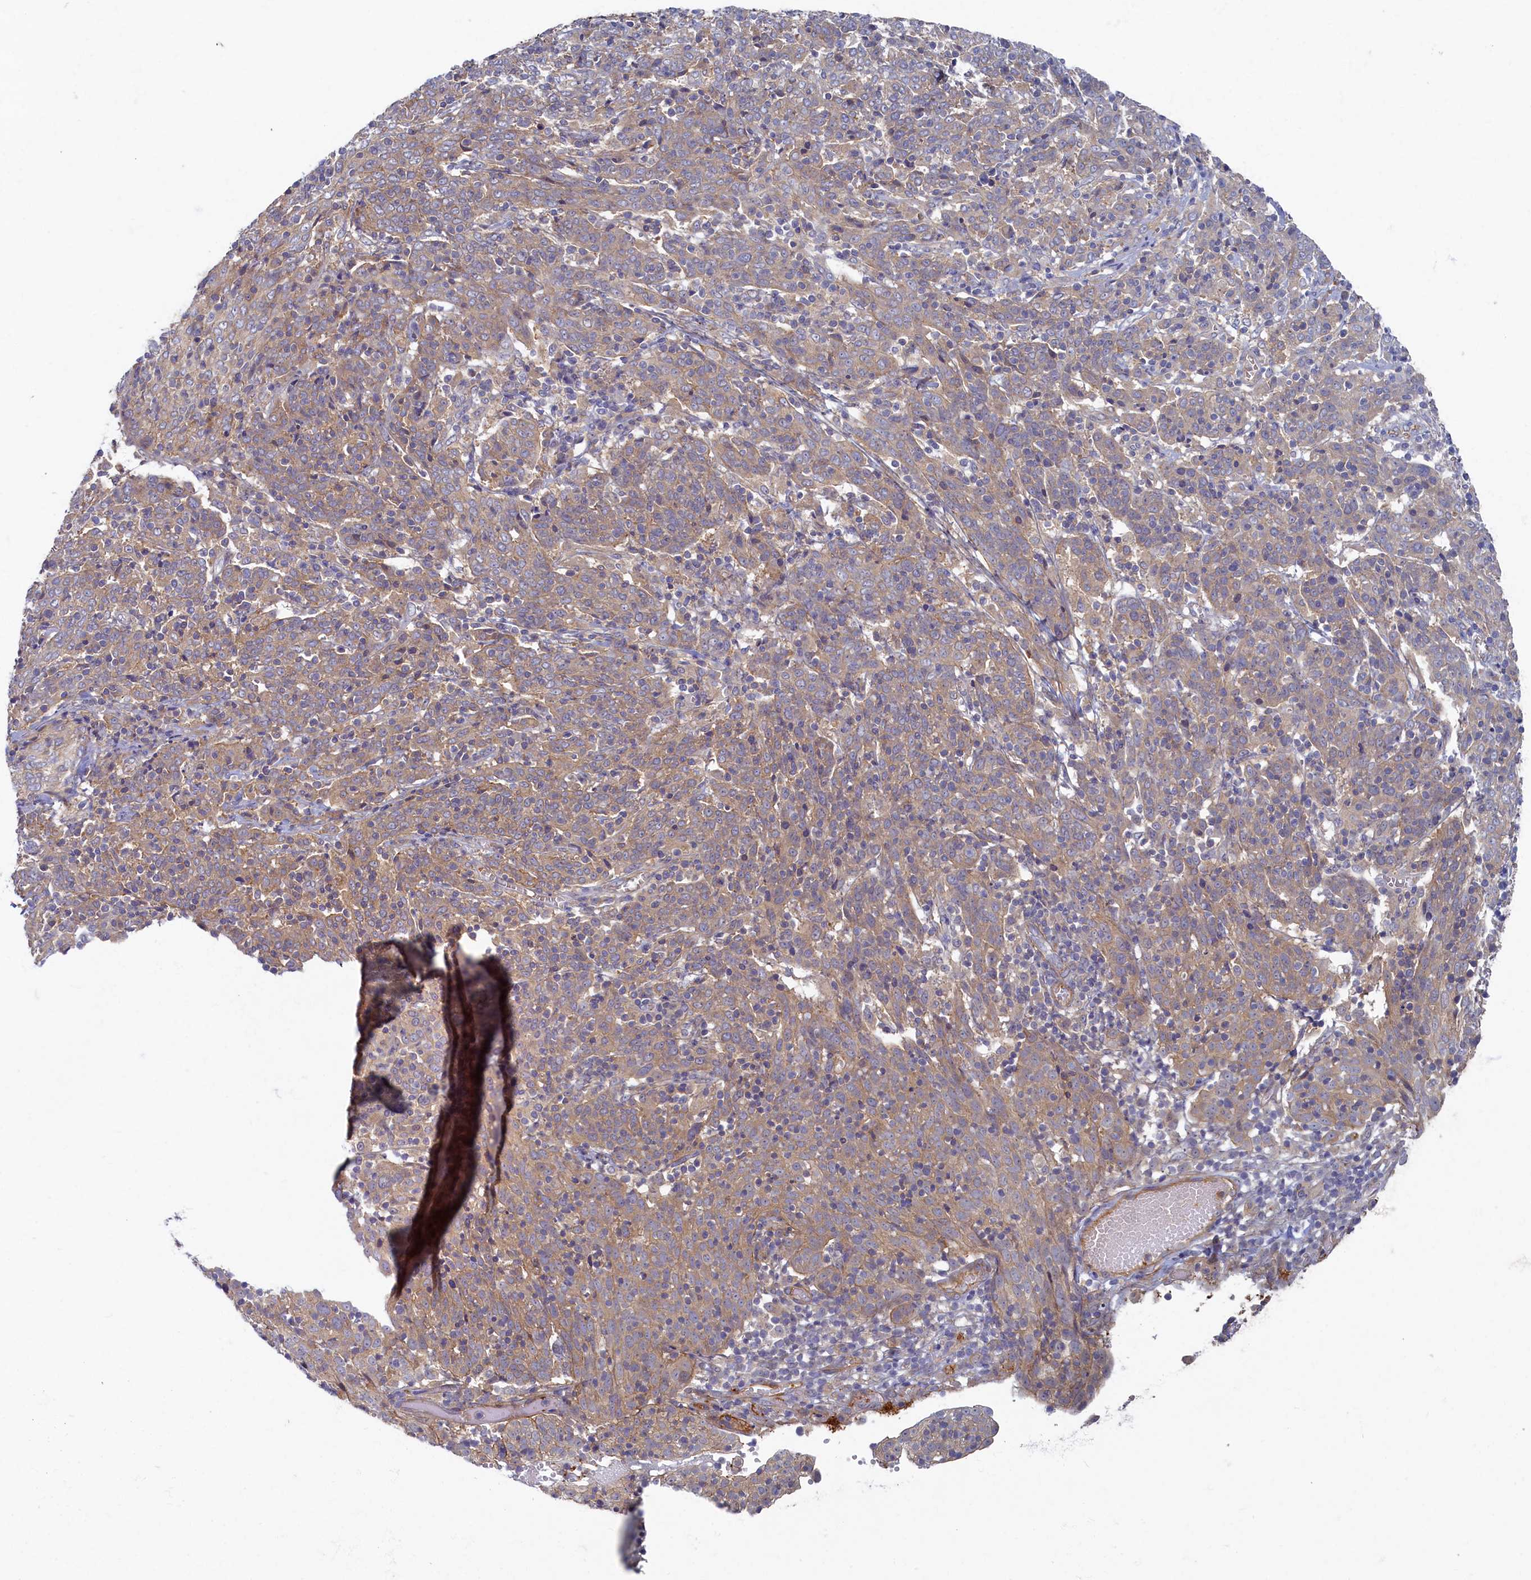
{"staining": {"intensity": "weak", "quantity": ">75%", "location": "cytoplasmic/membranous"}, "tissue": "cervical cancer", "cell_type": "Tumor cells", "image_type": "cancer", "snomed": [{"axis": "morphology", "description": "Squamous cell carcinoma, NOS"}, {"axis": "topography", "description": "Cervix"}], "caption": "Immunohistochemistry (IHC) staining of cervical cancer, which shows low levels of weak cytoplasmic/membranous staining in approximately >75% of tumor cells indicating weak cytoplasmic/membranous protein expression. The staining was performed using DAB (3,3'-diaminobenzidine) (brown) for protein detection and nuclei were counterstained in hematoxylin (blue).", "gene": "PSMG2", "patient": {"sex": "female", "age": 67}}